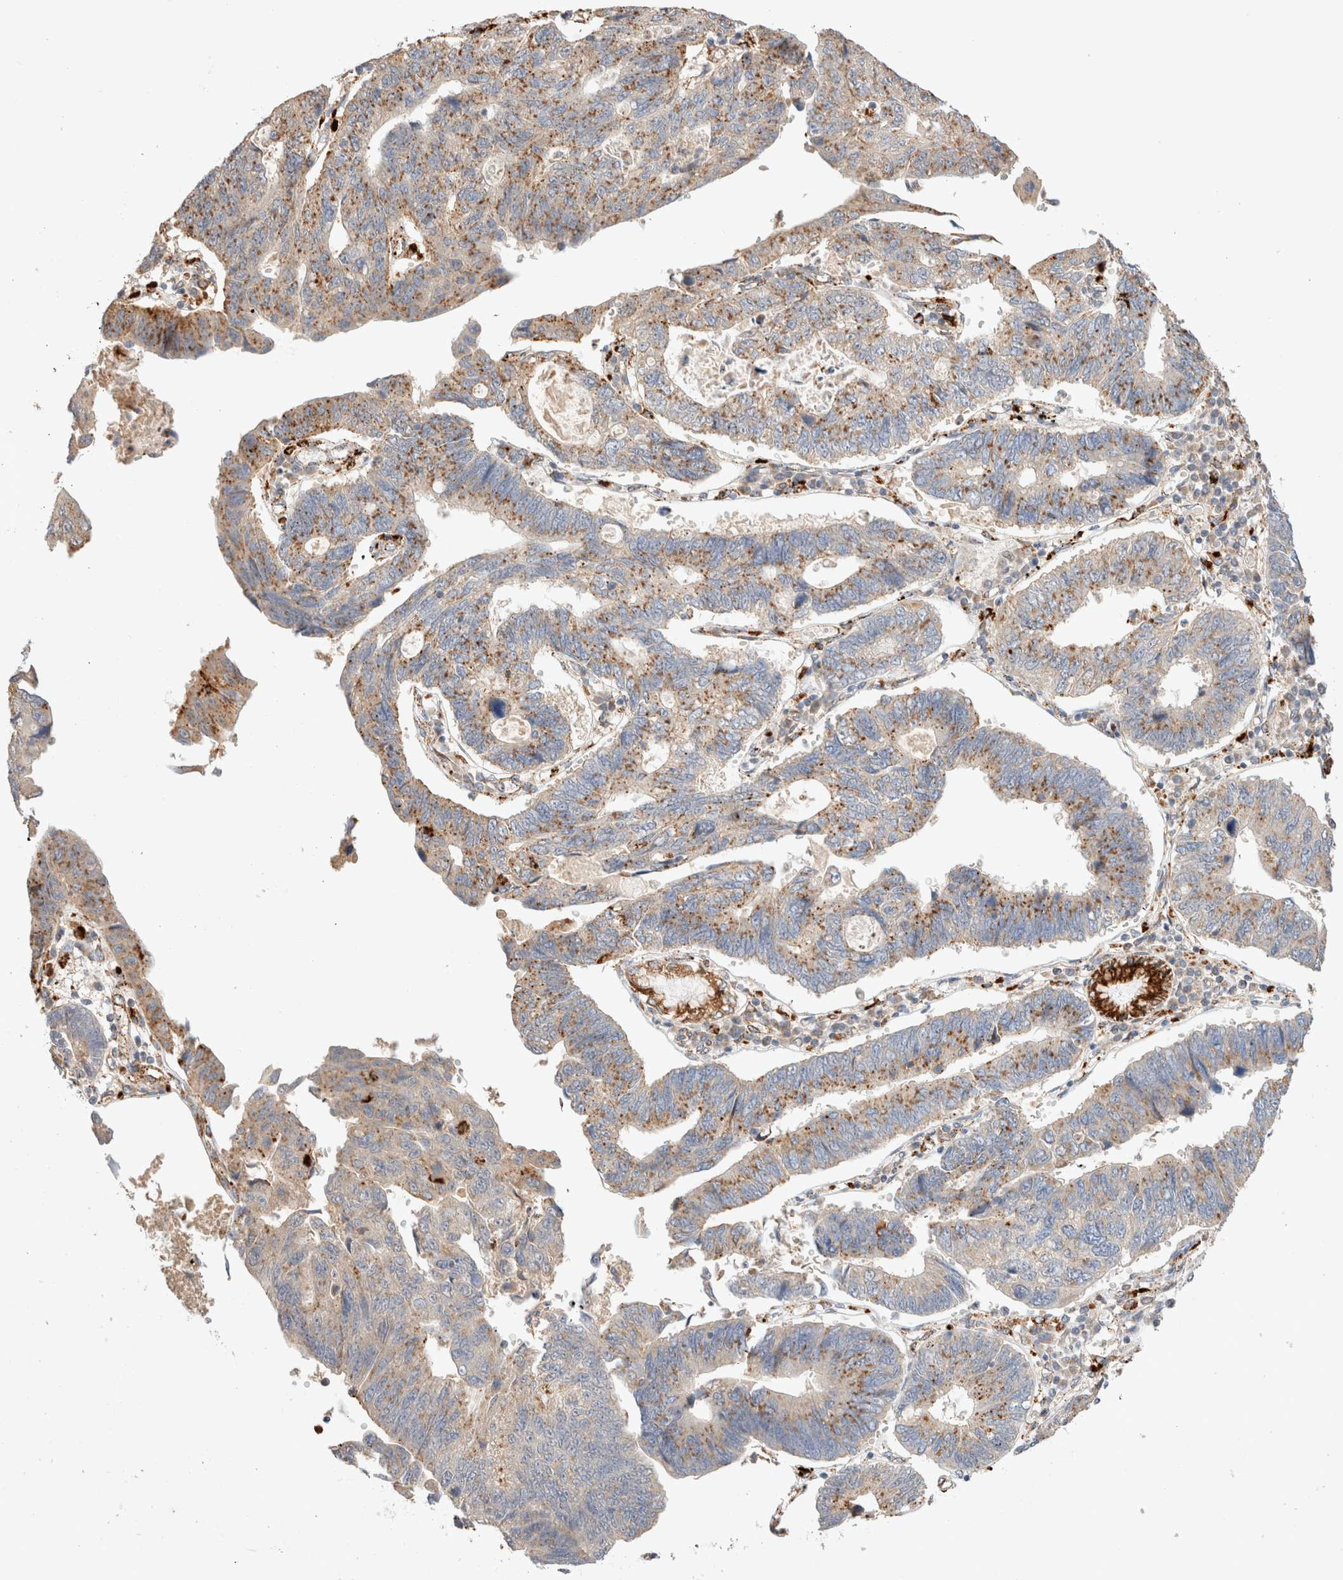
{"staining": {"intensity": "moderate", "quantity": ">75%", "location": "cytoplasmic/membranous"}, "tissue": "stomach cancer", "cell_type": "Tumor cells", "image_type": "cancer", "snomed": [{"axis": "morphology", "description": "Adenocarcinoma, NOS"}, {"axis": "topography", "description": "Stomach"}], "caption": "Adenocarcinoma (stomach) stained with immunohistochemistry (IHC) displays moderate cytoplasmic/membranous positivity in about >75% of tumor cells. (Stains: DAB (3,3'-diaminobenzidine) in brown, nuclei in blue, Microscopy: brightfield microscopy at high magnification).", "gene": "RABEPK", "patient": {"sex": "male", "age": 59}}